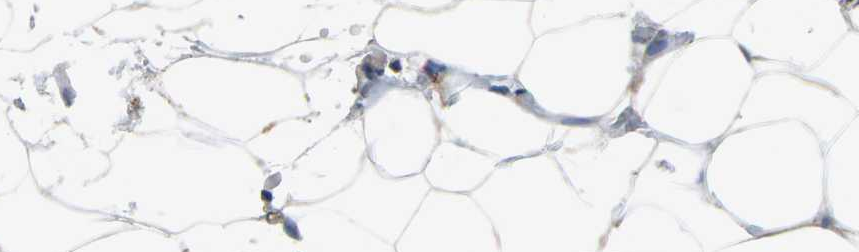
{"staining": {"intensity": "moderate", "quantity": "25%-75%", "location": "cytoplasmic/membranous"}, "tissue": "adipose tissue", "cell_type": "Adipocytes", "image_type": "normal", "snomed": [{"axis": "morphology", "description": "Normal tissue, NOS"}, {"axis": "topography", "description": "Breast"}, {"axis": "topography", "description": "Adipose tissue"}], "caption": "Normal adipose tissue shows moderate cytoplasmic/membranous expression in about 25%-75% of adipocytes (DAB IHC, brown staining for protein, blue staining for nuclei)..", "gene": "KIF1B", "patient": {"sex": "female", "age": 25}}